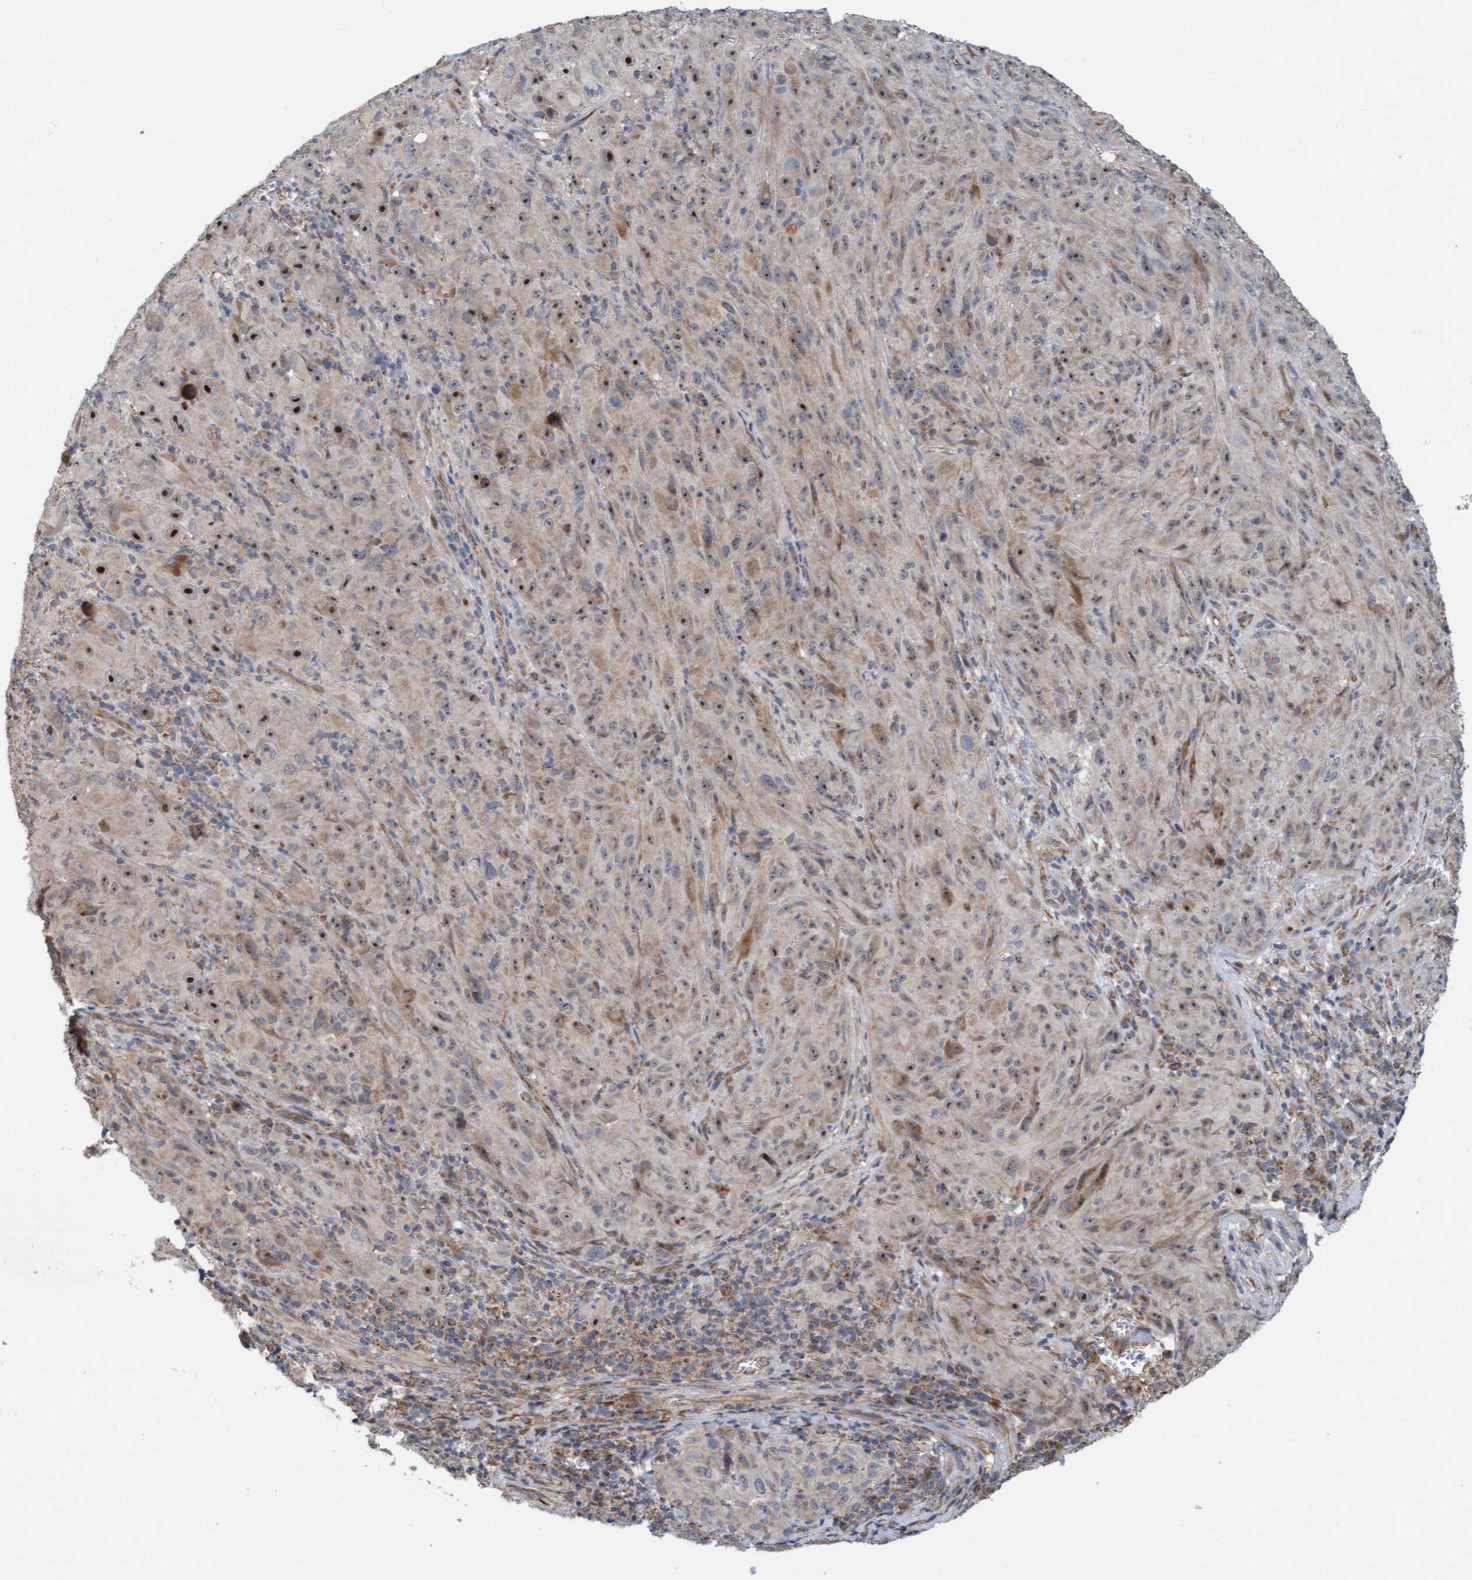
{"staining": {"intensity": "moderate", "quantity": "25%-75%", "location": "cytoplasmic/membranous,nuclear"}, "tissue": "melanoma", "cell_type": "Tumor cells", "image_type": "cancer", "snomed": [{"axis": "morphology", "description": "Malignant melanoma, NOS"}, {"axis": "topography", "description": "Skin of head"}], "caption": "Human malignant melanoma stained with a brown dye reveals moderate cytoplasmic/membranous and nuclear positive expression in approximately 25%-75% of tumor cells.", "gene": "ZNF566", "patient": {"sex": "male", "age": 96}}